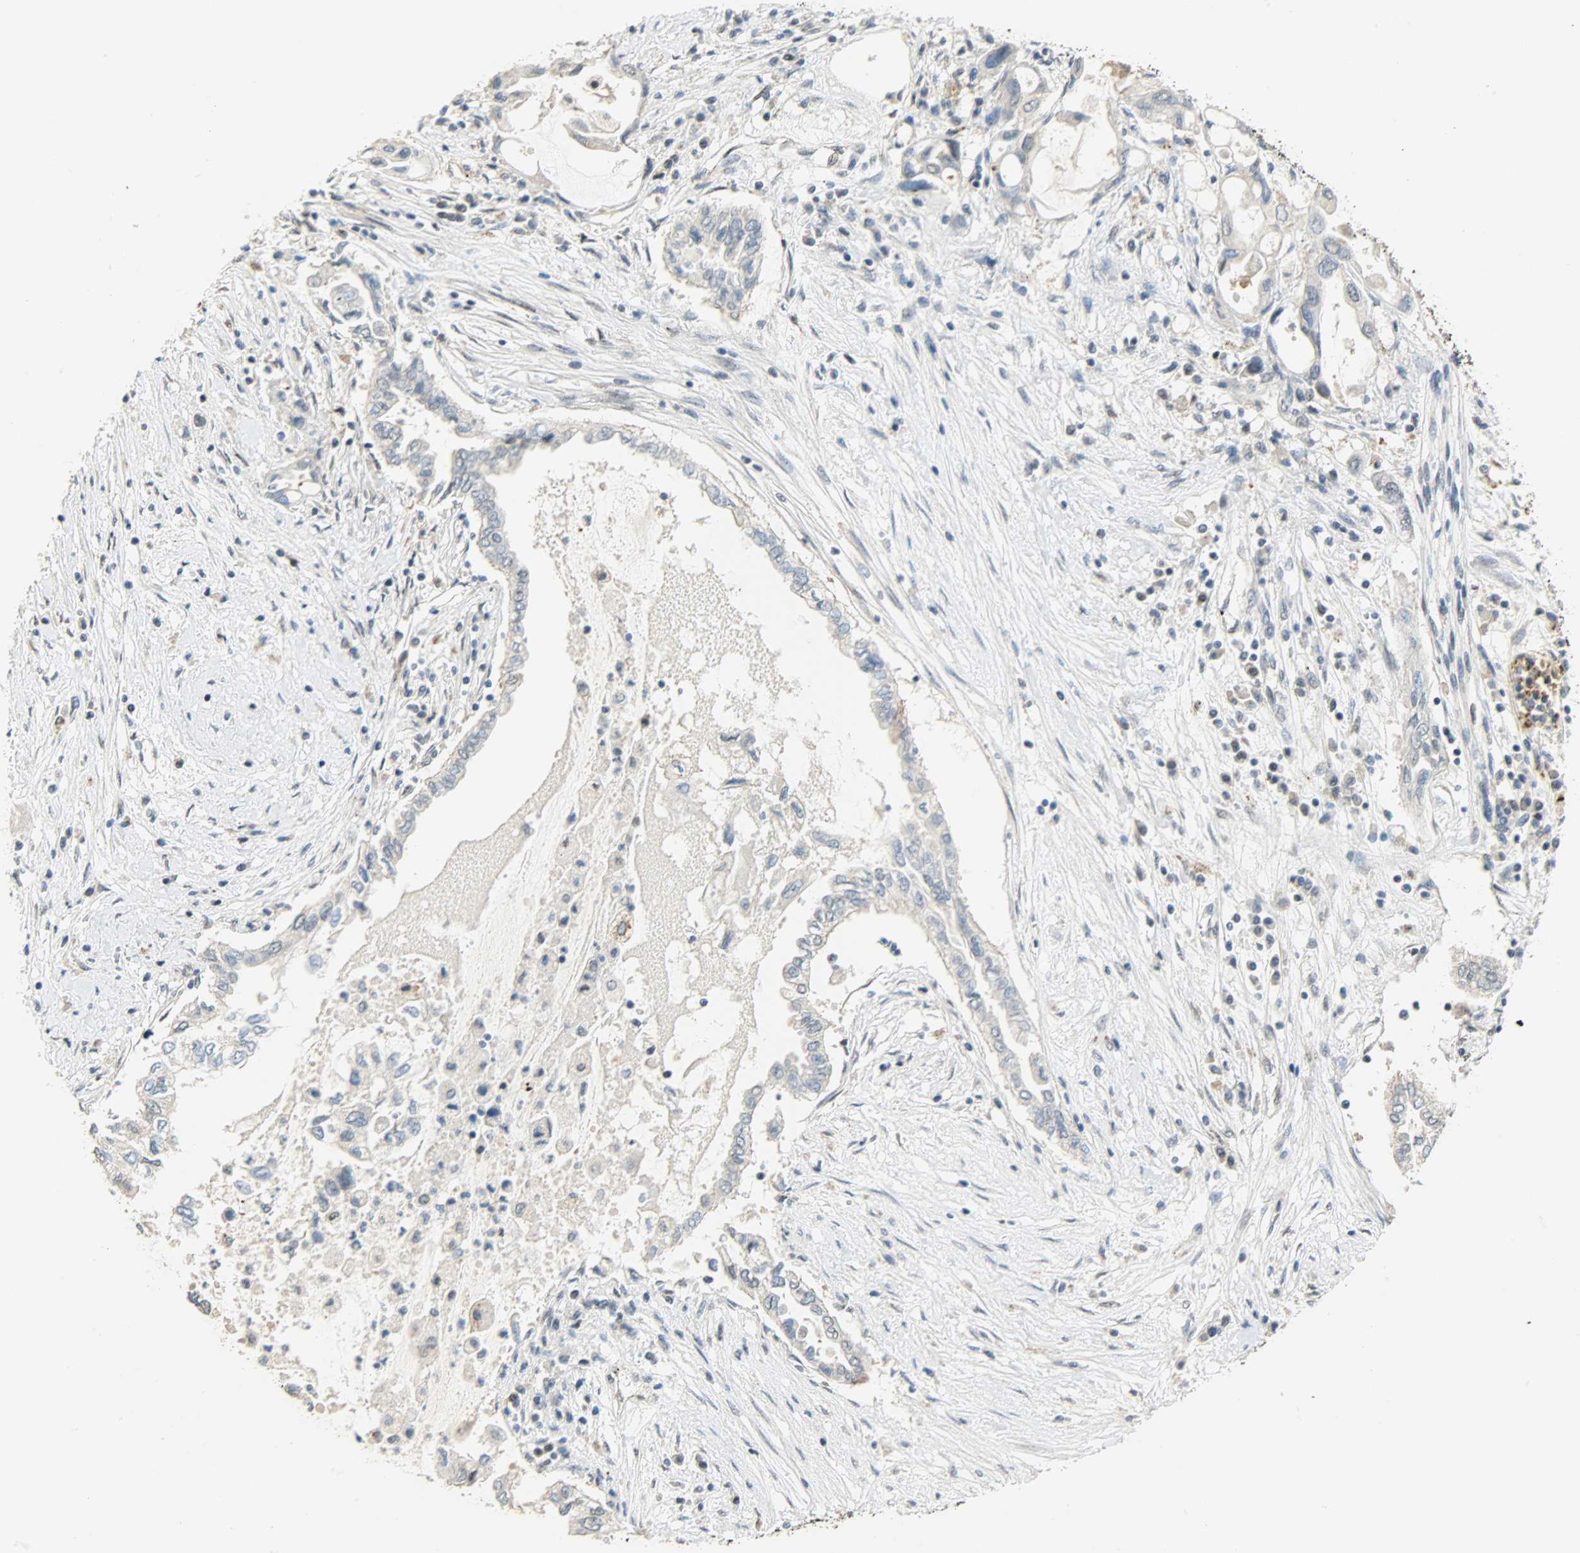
{"staining": {"intensity": "negative", "quantity": "none", "location": "none"}, "tissue": "pancreatic cancer", "cell_type": "Tumor cells", "image_type": "cancer", "snomed": [{"axis": "morphology", "description": "Adenocarcinoma, NOS"}, {"axis": "topography", "description": "Pancreas"}], "caption": "Immunohistochemistry (IHC) image of human pancreatic adenocarcinoma stained for a protein (brown), which demonstrates no positivity in tumor cells. The staining was performed using DAB to visualize the protein expression in brown, while the nuclei were stained in blue with hematoxylin (Magnification: 20x).", "gene": "GIT2", "patient": {"sex": "female", "age": 57}}